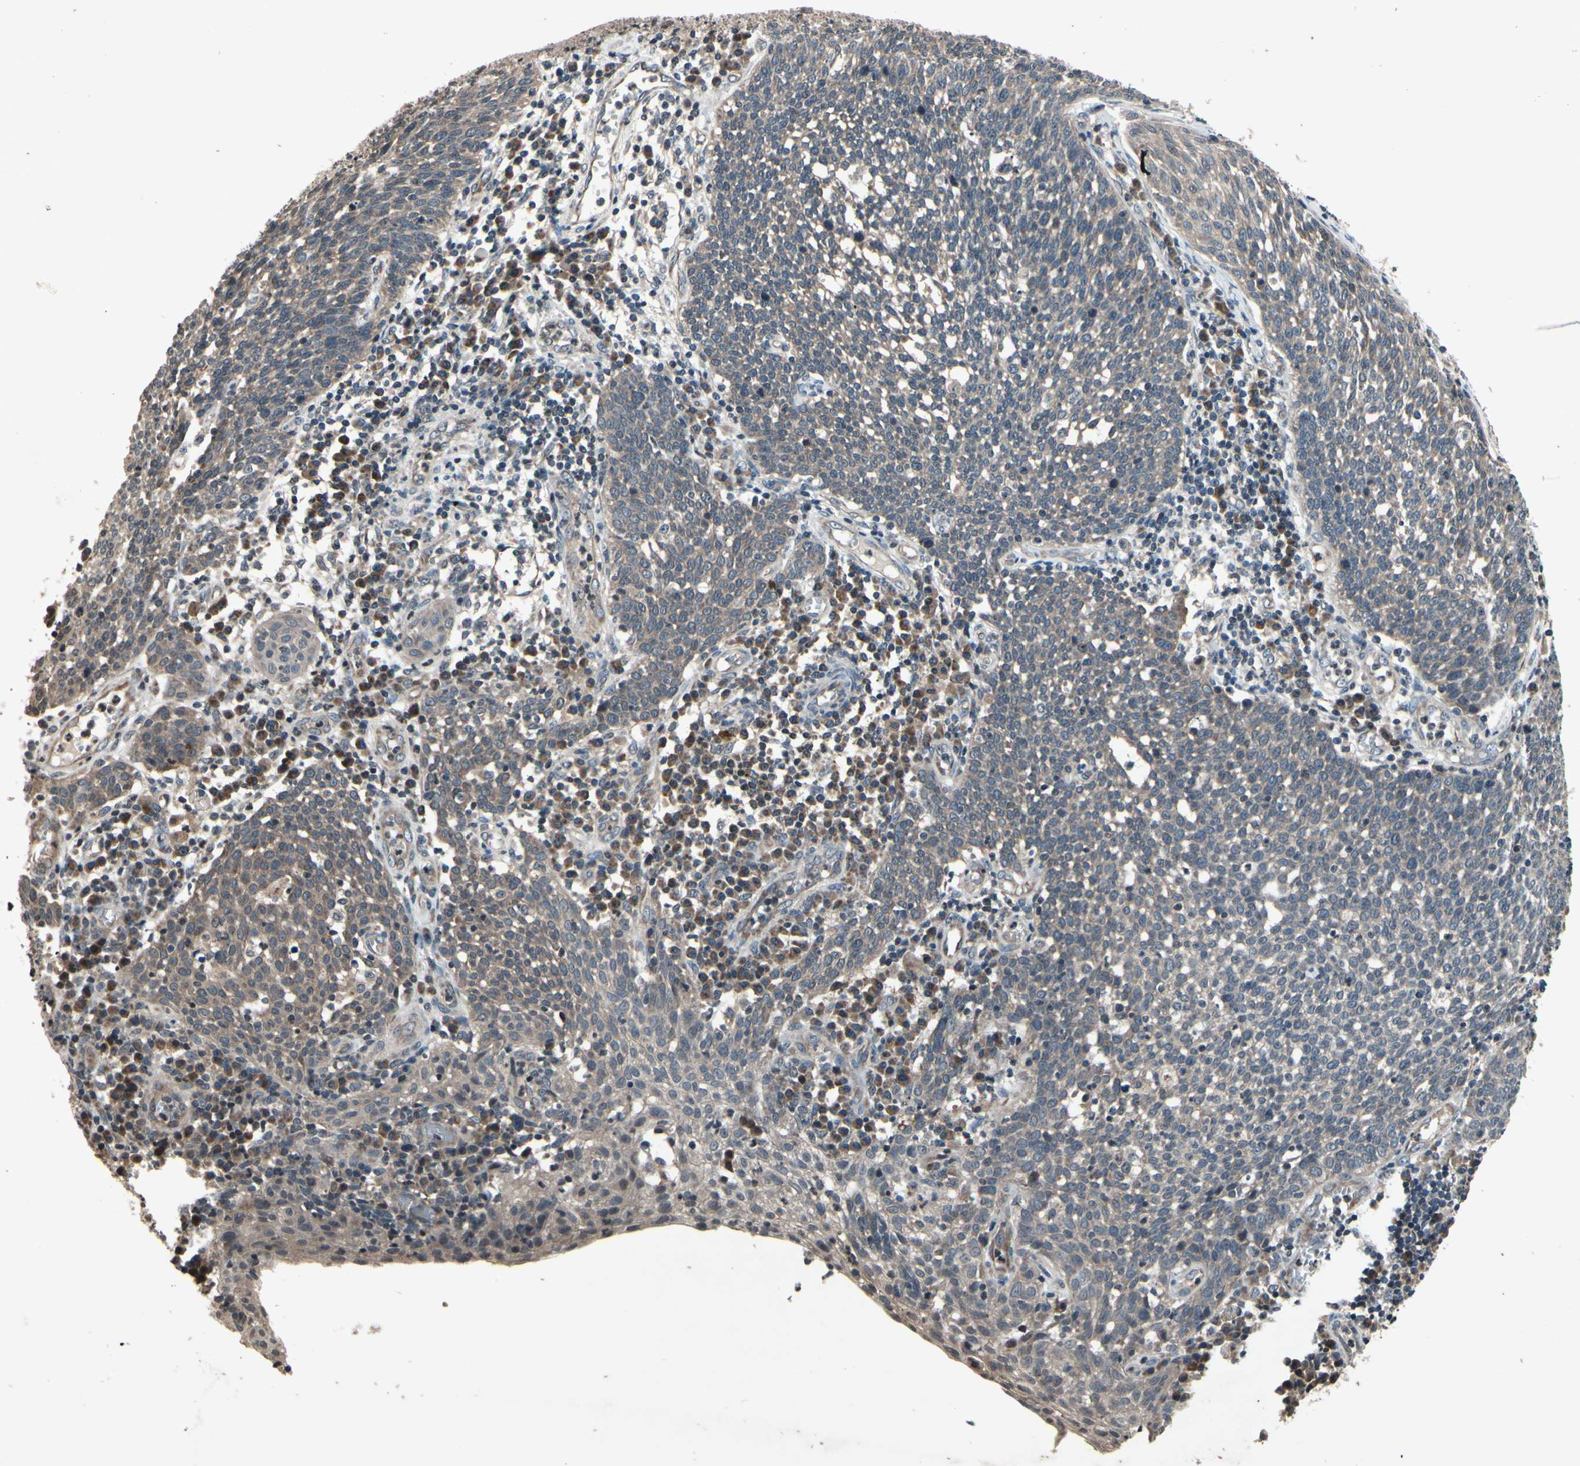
{"staining": {"intensity": "weak", "quantity": ">75%", "location": "cytoplasmic/membranous"}, "tissue": "cervical cancer", "cell_type": "Tumor cells", "image_type": "cancer", "snomed": [{"axis": "morphology", "description": "Squamous cell carcinoma, NOS"}, {"axis": "topography", "description": "Cervix"}], "caption": "Immunohistochemistry (IHC) (DAB) staining of cervical cancer (squamous cell carcinoma) shows weak cytoplasmic/membranous protein expression in about >75% of tumor cells. The protein is stained brown, and the nuclei are stained in blue (DAB (3,3'-diaminobenzidine) IHC with brightfield microscopy, high magnification).", "gene": "MBTPS2", "patient": {"sex": "female", "age": 34}}